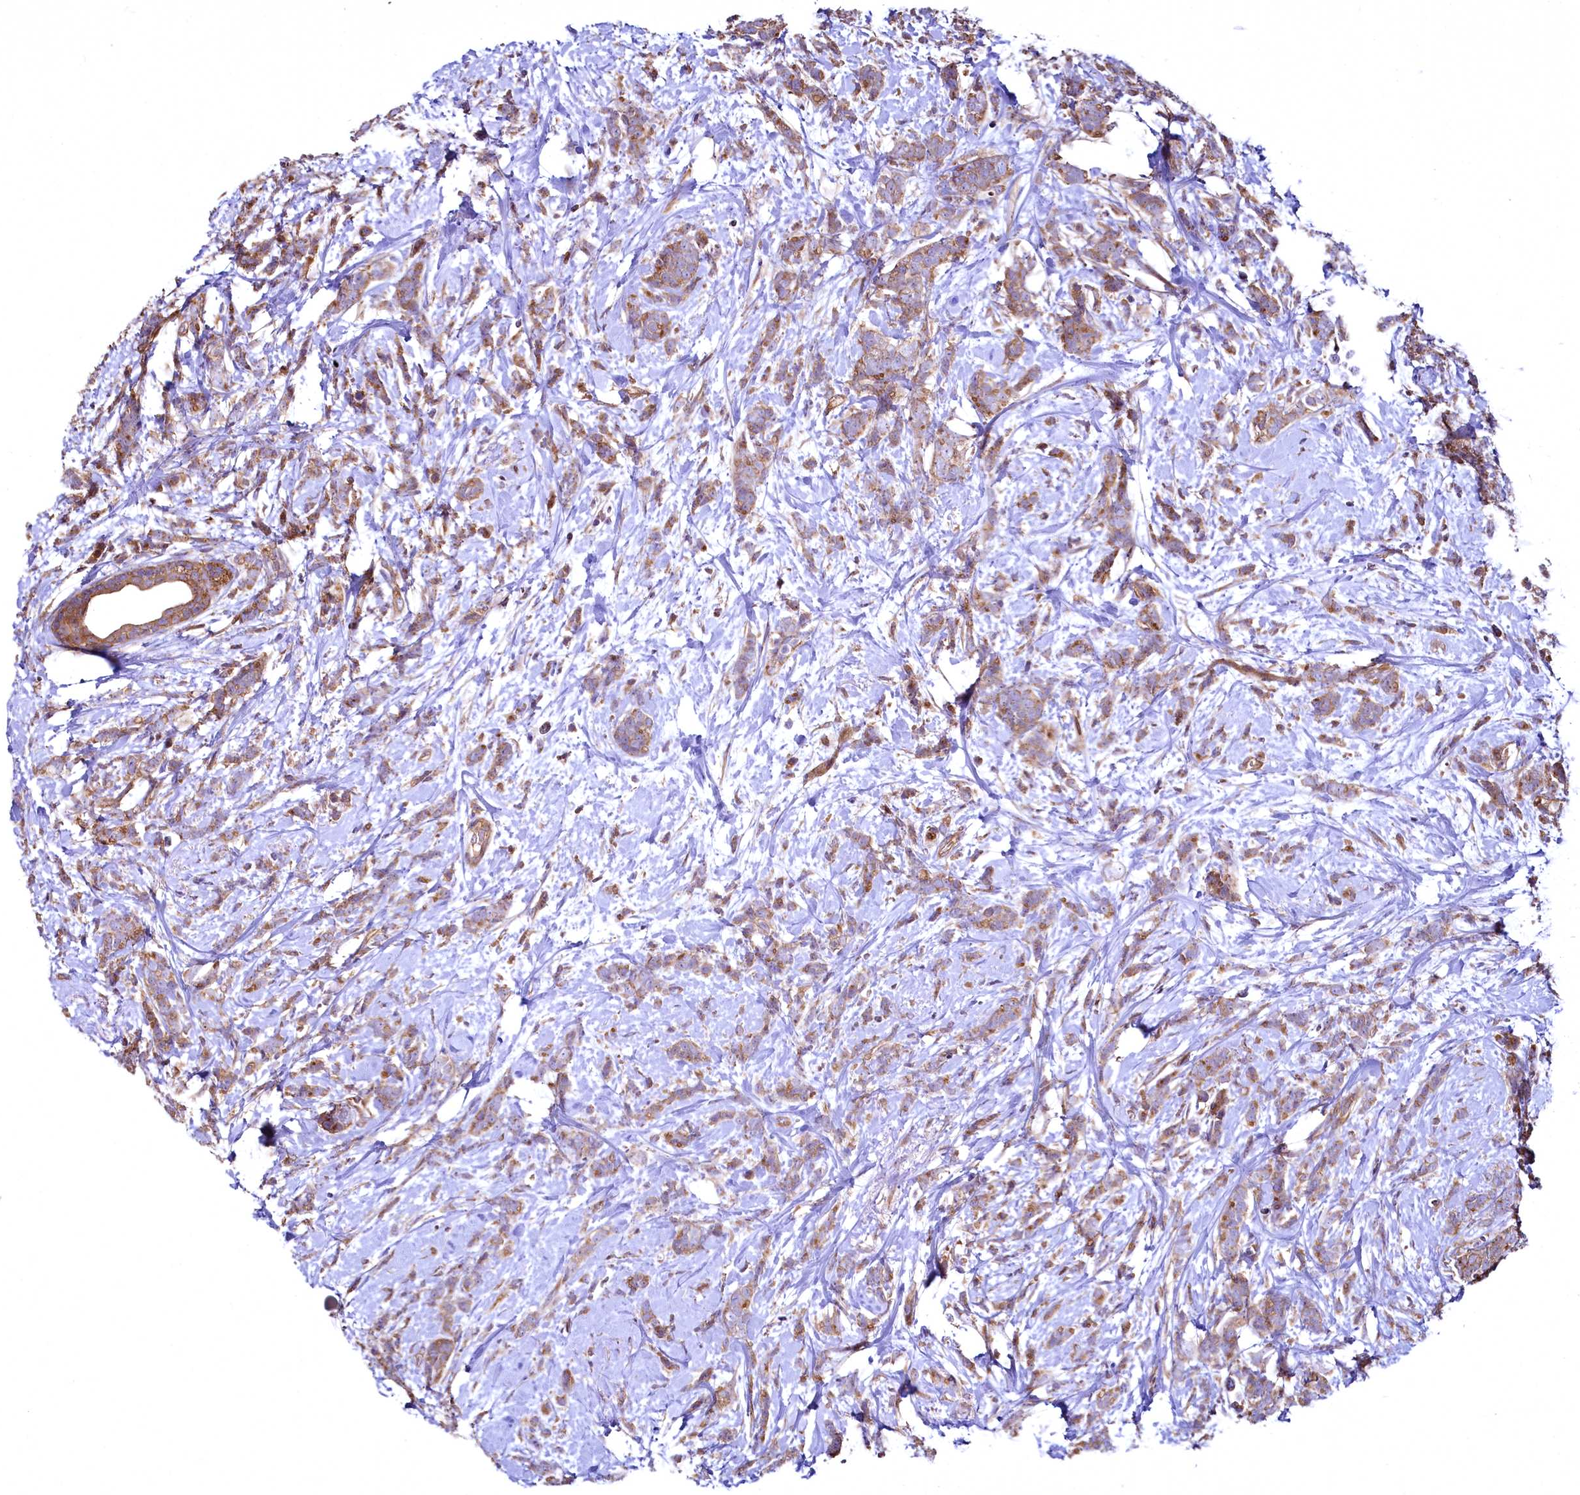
{"staining": {"intensity": "moderate", "quantity": ">75%", "location": "cytoplasmic/membranous"}, "tissue": "breast cancer", "cell_type": "Tumor cells", "image_type": "cancer", "snomed": [{"axis": "morphology", "description": "Lobular carcinoma"}, {"axis": "topography", "description": "Breast"}], "caption": "A histopathology image of breast lobular carcinoma stained for a protein reveals moderate cytoplasmic/membranous brown staining in tumor cells.", "gene": "TBCEL", "patient": {"sex": "female", "age": 58}}